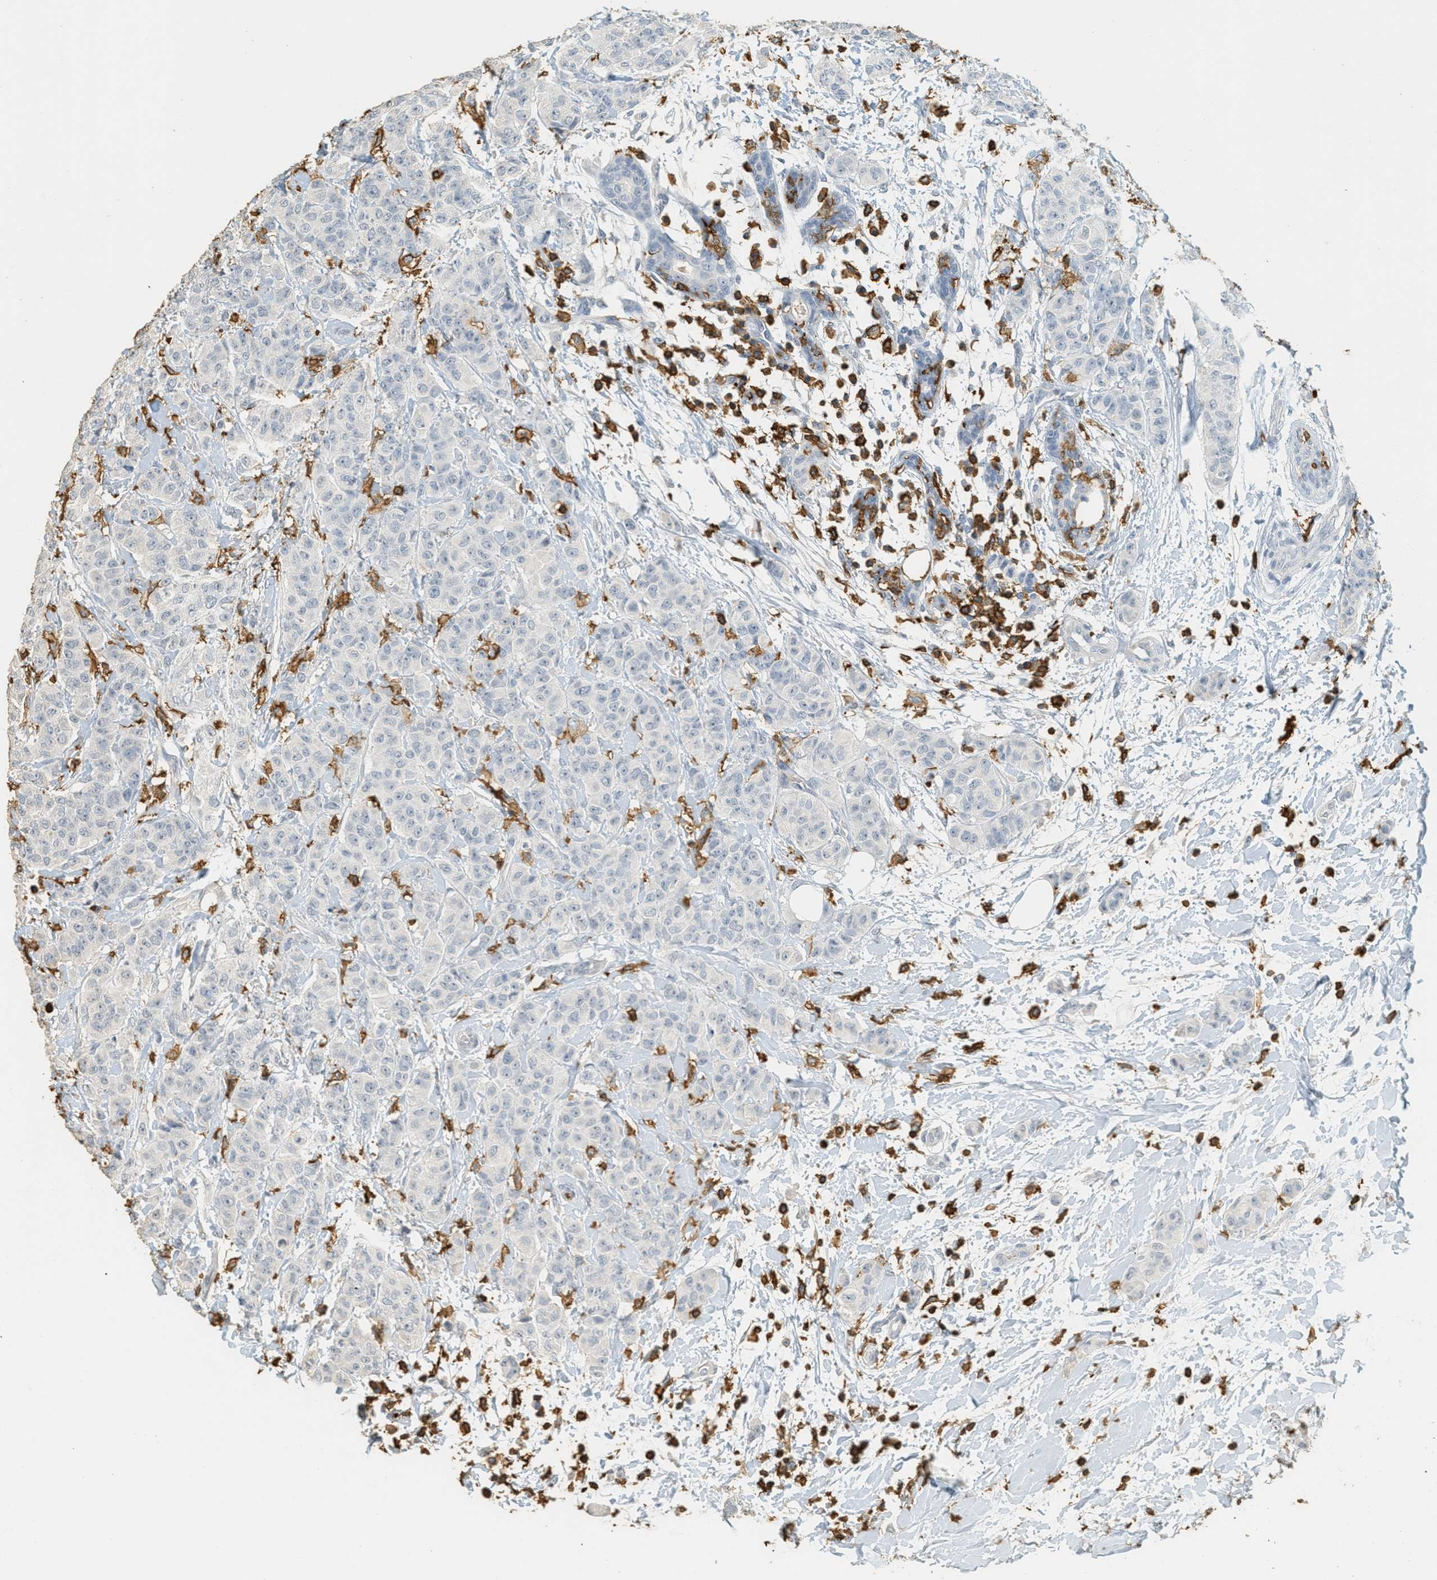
{"staining": {"intensity": "negative", "quantity": "none", "location": "none"}, "tissue": "breast cancer", "cell_type": "Tumor cells", "image_type": "cancer", "snomed": [{"axis": "morphology", "description": "Normal tissue, NOS"}, {"axis": "morphology", "description": "Duct carcinoma"}, {"axis": "topography", "description": "Breast"}], "caption": "Immunohistochemistry (IHC) micrograph of human breast cancer (infiltrating ductal carcinoma) stained for a protein (brown), which displays no positivity in tumor cells. The staining was performed using DAB to visualize the protein expression in brown, while the nuclei were stained in blue with hematoxylin (Magnification: 20x).", "gene": "LSP1", "patient": {"sex": "female", "age": 40}}